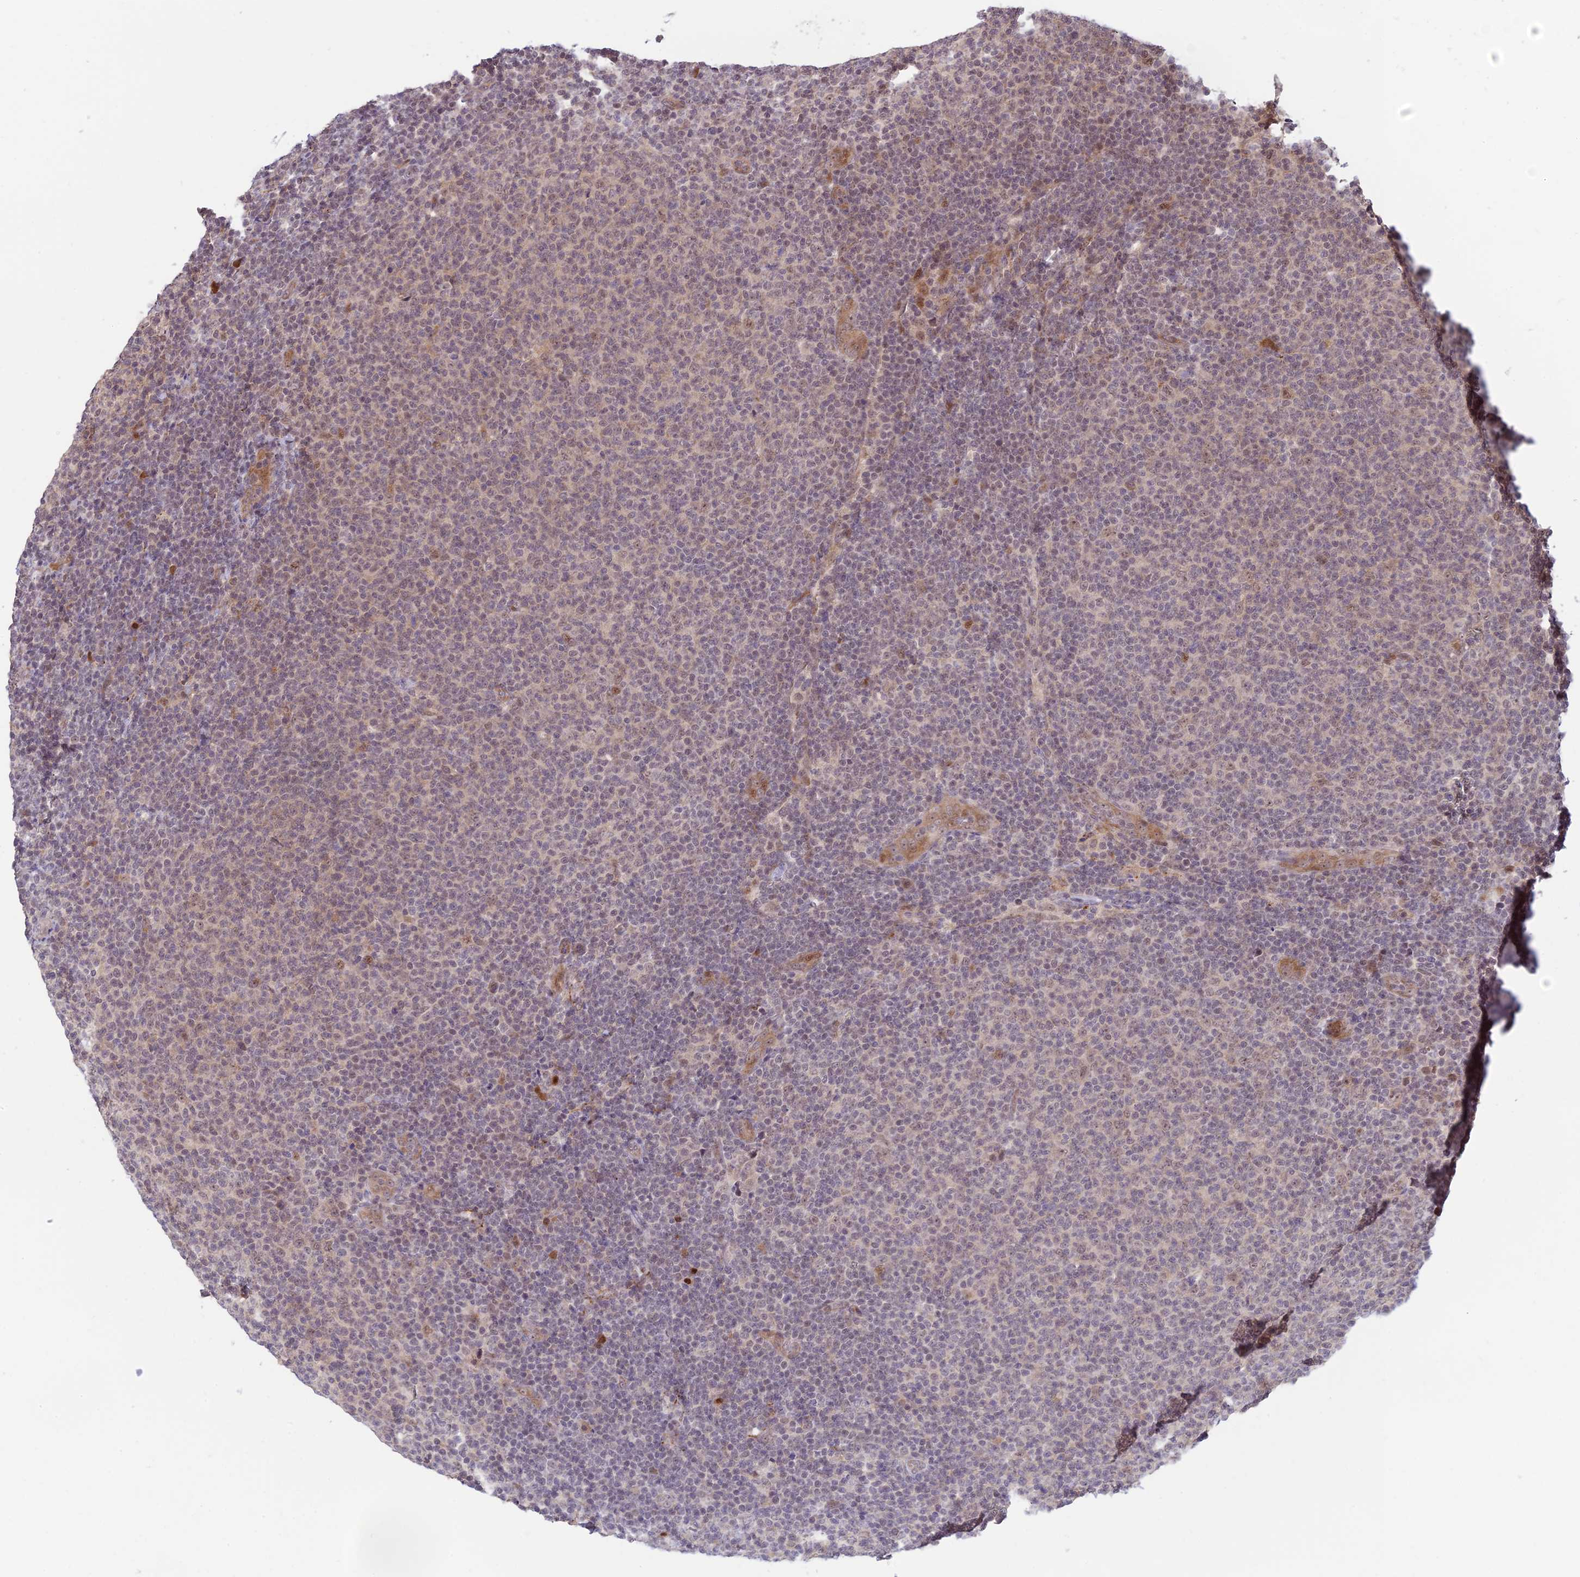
{"staining": {"intensity": "weak", "quantity": "25%-75%", "location": "nuclear"}, "tissue": "lymphoma", "cell_type": "Tumor cells", "image_type": "cancer", "snomed": [{"axis": "morphology", "description": "Malignant lymphoma, non-Hodgkin's type, Low grade"}, {"axis": "topography", "description": "Lymph node"}], "caption": "Lymphoma stained with a brown dye exhibits weak nuclear positive positivity in approximately 25%-75% of tumor cells.", "gene": "ASPDH", "patient": {"sex": "male", "age": 66}}